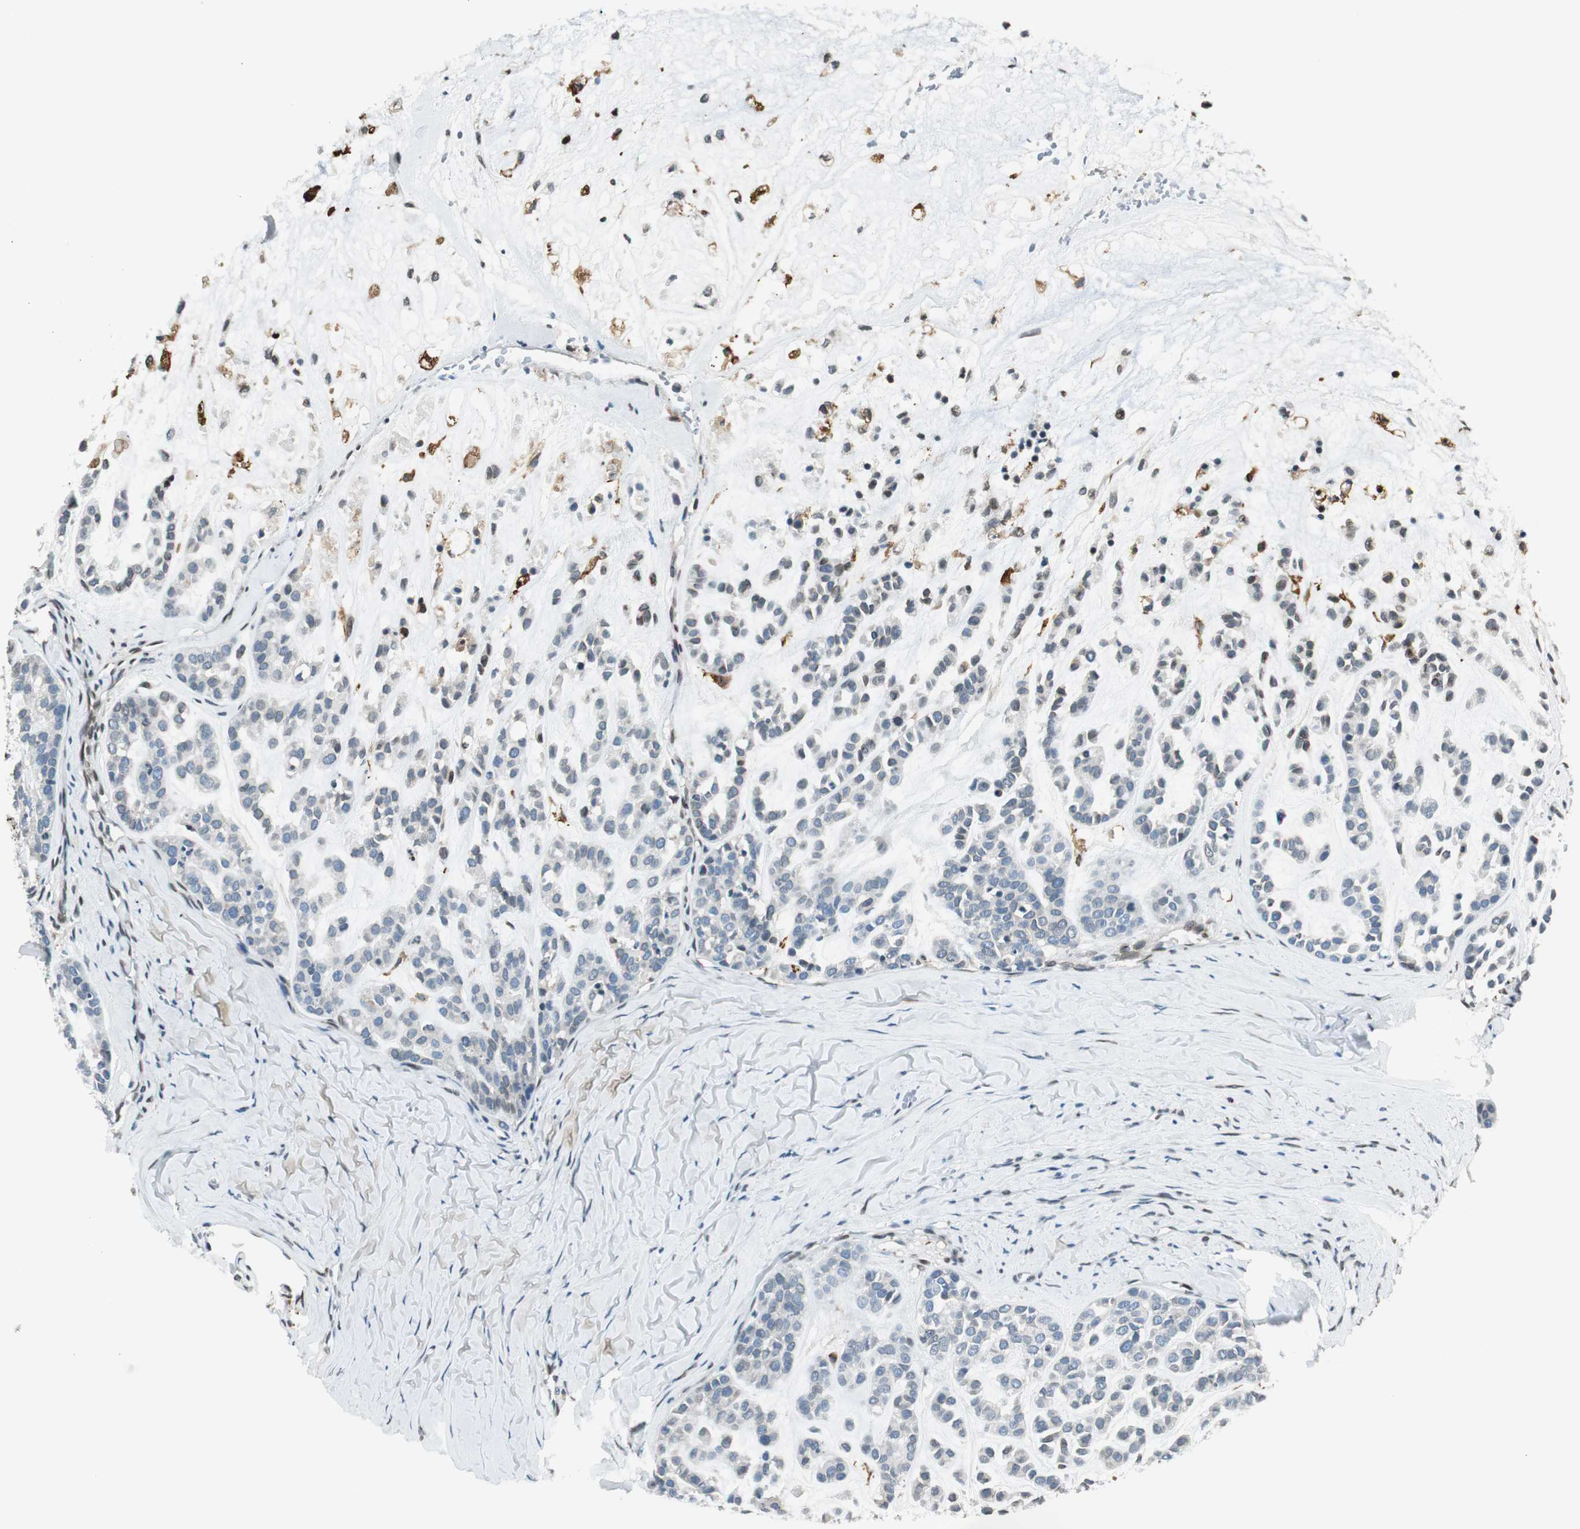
{"staining": {"intensity": "negative", "quantity": "none", "location": "none"}, "tissue": "head and neck cancer", "cell_type": "Tumor cells", "image_type": "cancer", "snomed": [{"axis": "morphology", "description": "Adenocarcinoma, NOS"}, {"axis": "morphology", "description": "Adenoma, NOS"}, {"axis": "topography", "description": "Head-Neck"}], "caption": "Head and neck cancer (adenoma) stained for a protein using IHC demonstrates no expression tumor cells.", "gene": "TMEM260", "patient": {"sex": "female", "age": 55}}